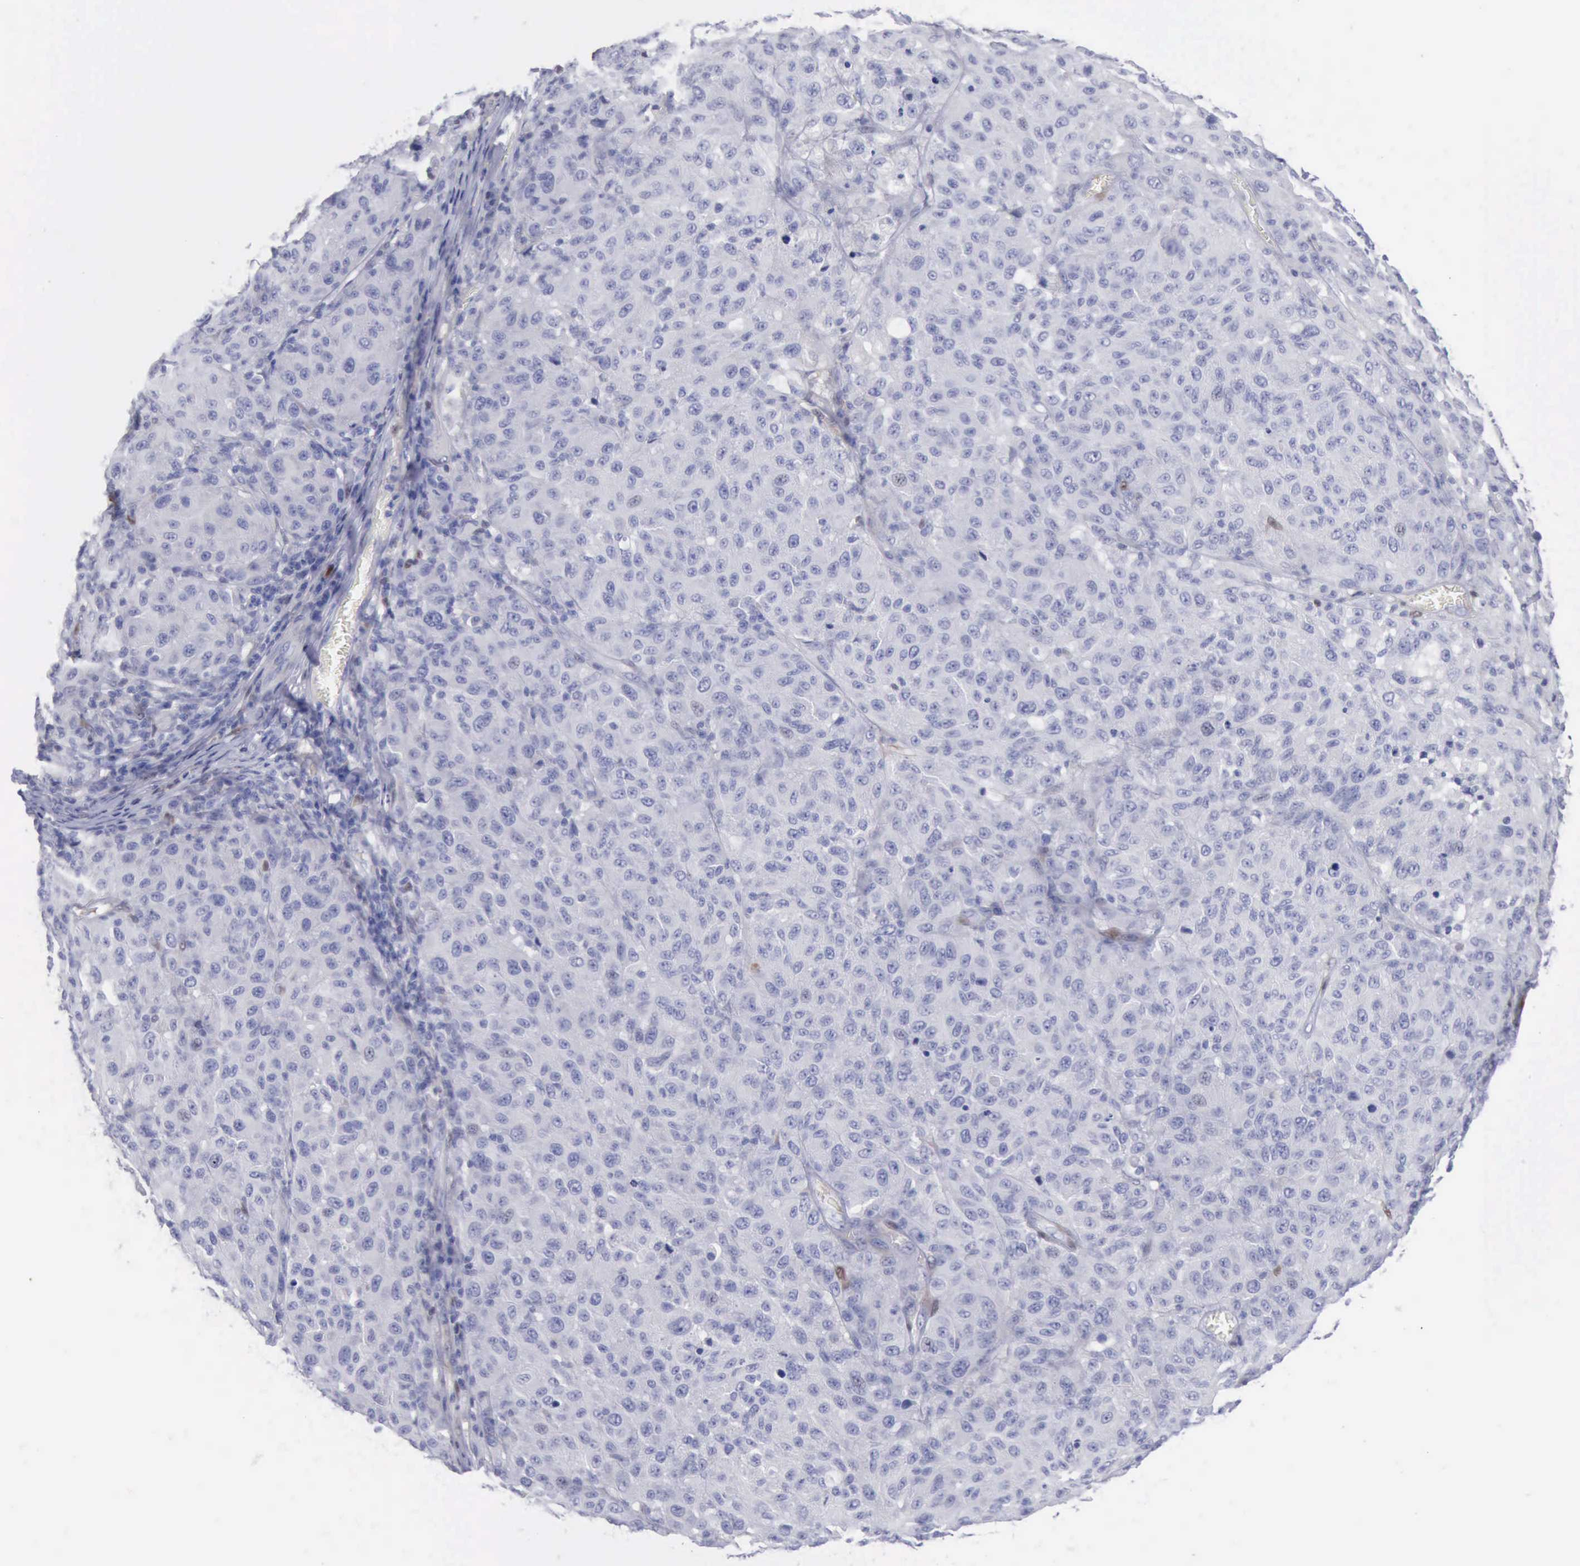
{"staining": {"intensity": "negative", "quantity": "none", "location": "none"}, "tissue": "melanoma", "cell_type": "Tumor cells", "image_type": "cancer", "snomed": [{"axis": "morphology", "description": "Malignant melanoma, NOS"}, {"axis": "topography", "description": "Skin"}], "caption": "Immunohistochemical staining of human malignant melanoma displays no significant staining in tumor cells. (Immunohistochemistry, brightfield microscopy, high magnification).", "gene": "FHL1", "patient": {"sex": "female", "age": 77}}